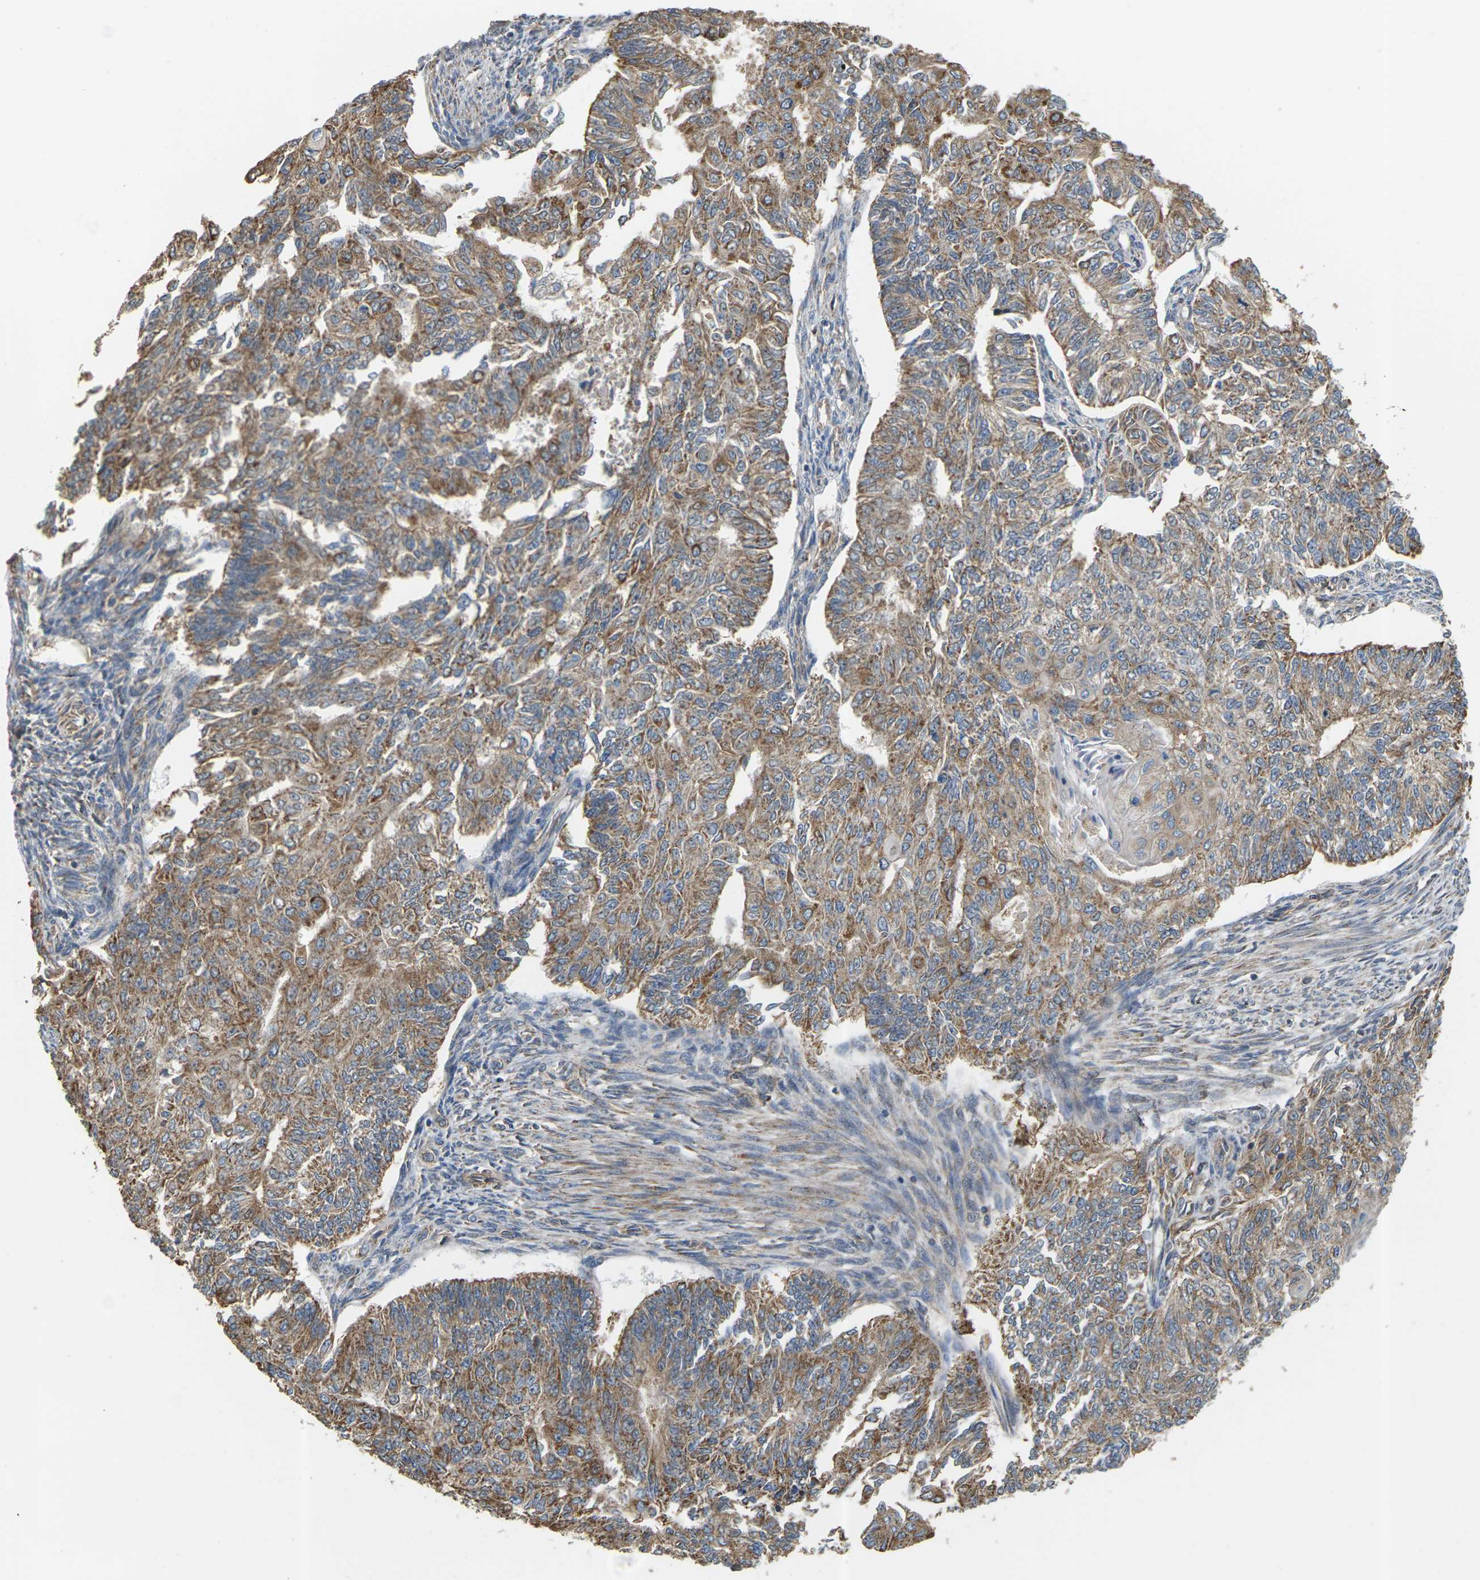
{"staining": {"intensity": "moderate", "quantity": ">75%", "location": "cytoplasmic/membranous"}, "tissue": "endometrial cancer", "cell_type": "Tumor cells", "image_type": "cancer", "snomed": [{"axis": "morphology", "description": "Adenocarcinoma, NOS"}, {"axis": "topography", "description": "Endometrium"}], "caption": "Adenocarcinoma (endometrial) was stained to show a protein in brown. There is medium levels of moderate cytoplasmic/membranous staining in about >75% of tumor cells. (Stains: DAB in brown, nuclei in blue, Microscopy: brightfield microscopy at high magnification).", "gene": "PCDHB4", "patient": {"sex": "female", "age": 32}}